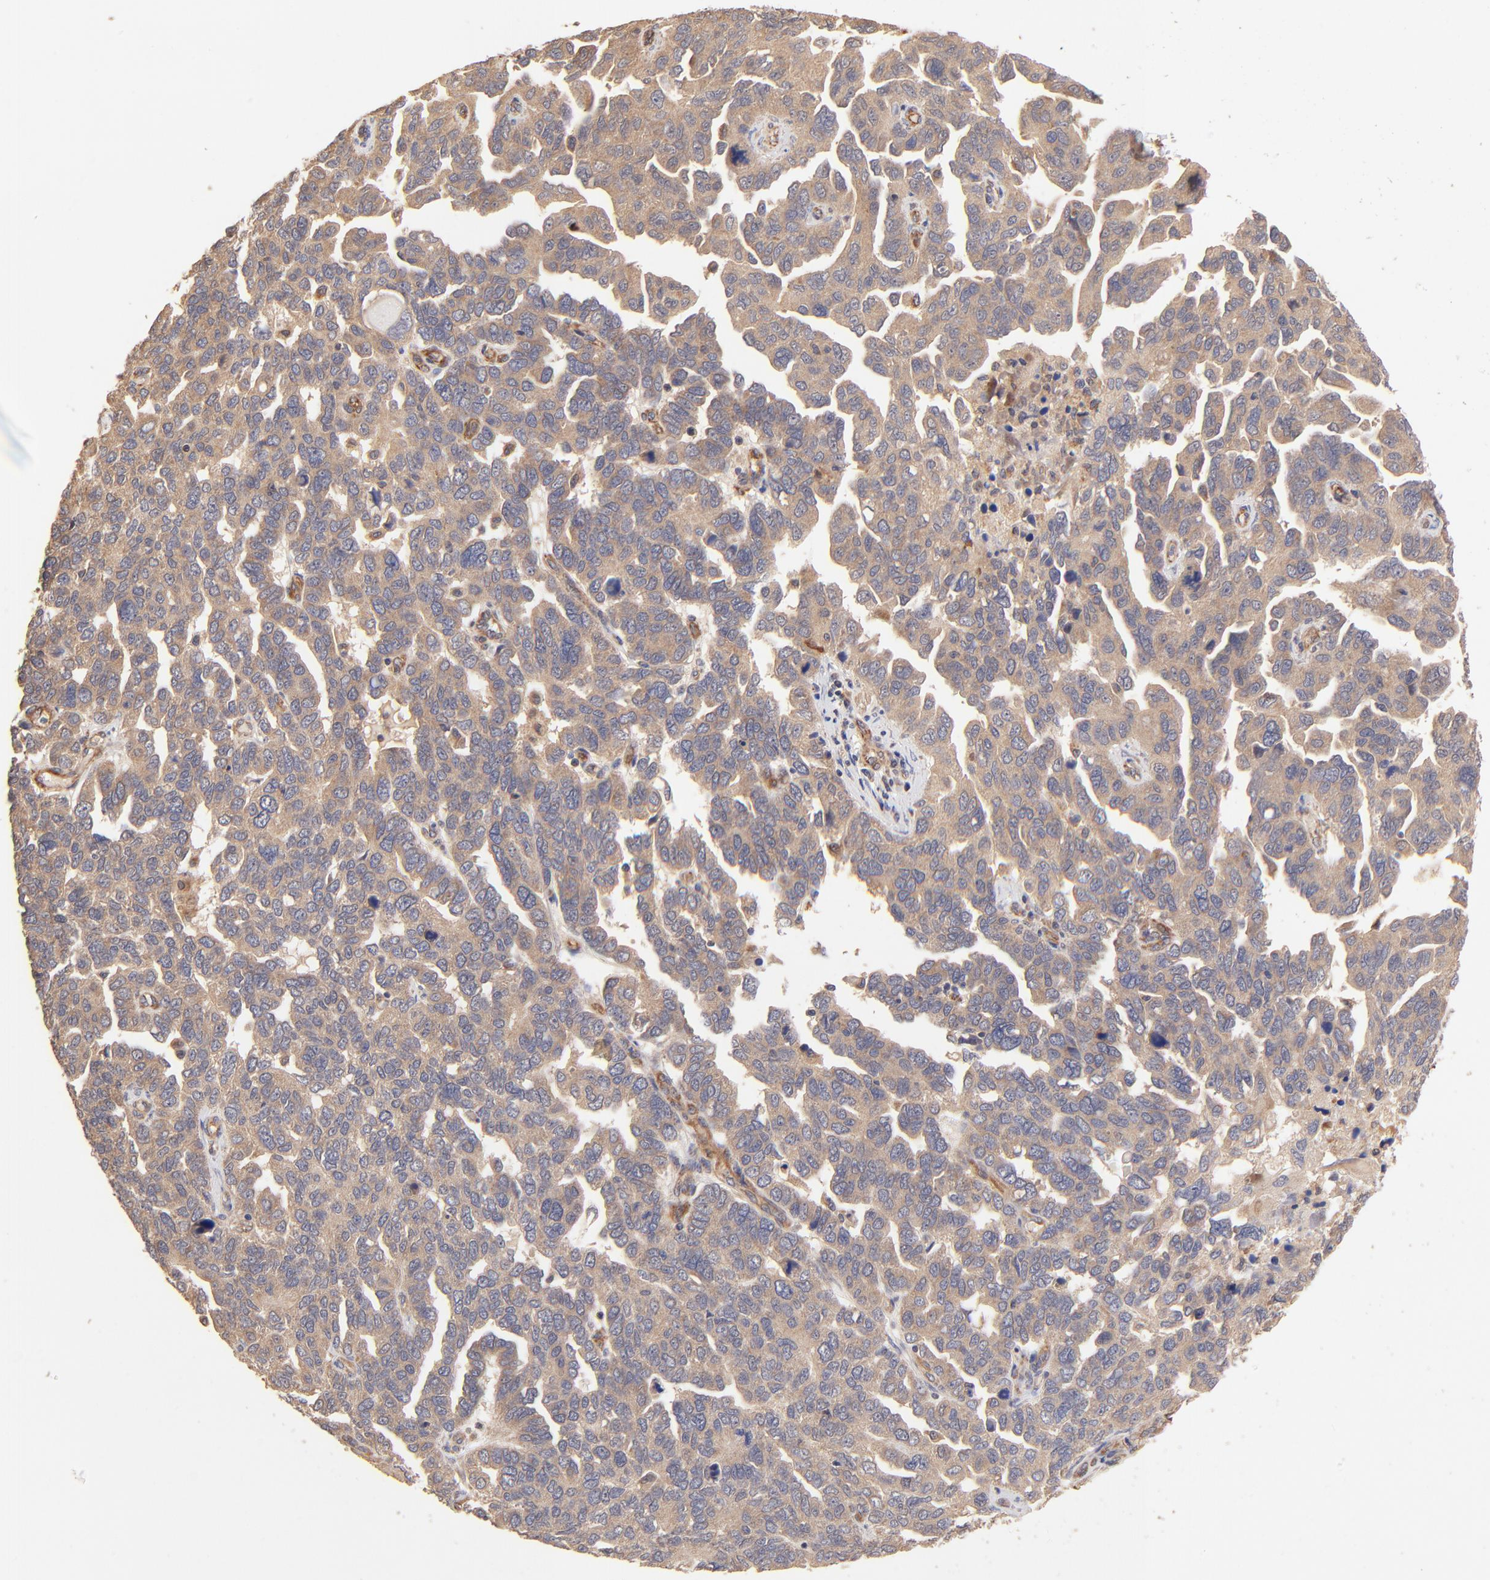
{"staining": {"intensity": "moderate", "quantity": ">75%", "location": "cytoplasmic/membranous"}, "tissue": "ovarian cancer", "cell_type": "Tumor cells", "image_type": "cancer", "snomed": [{"axis": "morphology", "description": "Cystadenocarcinoma, serous, NOS"}, {"axis": "topography", "description": "Ovary"}], "caption": "An IHC image of tumor tissue is shown. Protein staining in brown labels moderate cytoplasmic/membranous positivity in ovarian serous cystadenocarcinoma within tumor cells. (brown staining indicates protein expression, while blue staining denotes nuclei).", "gene": "TNFAIP3", "patient": {"sex": "female", "age": 64}}